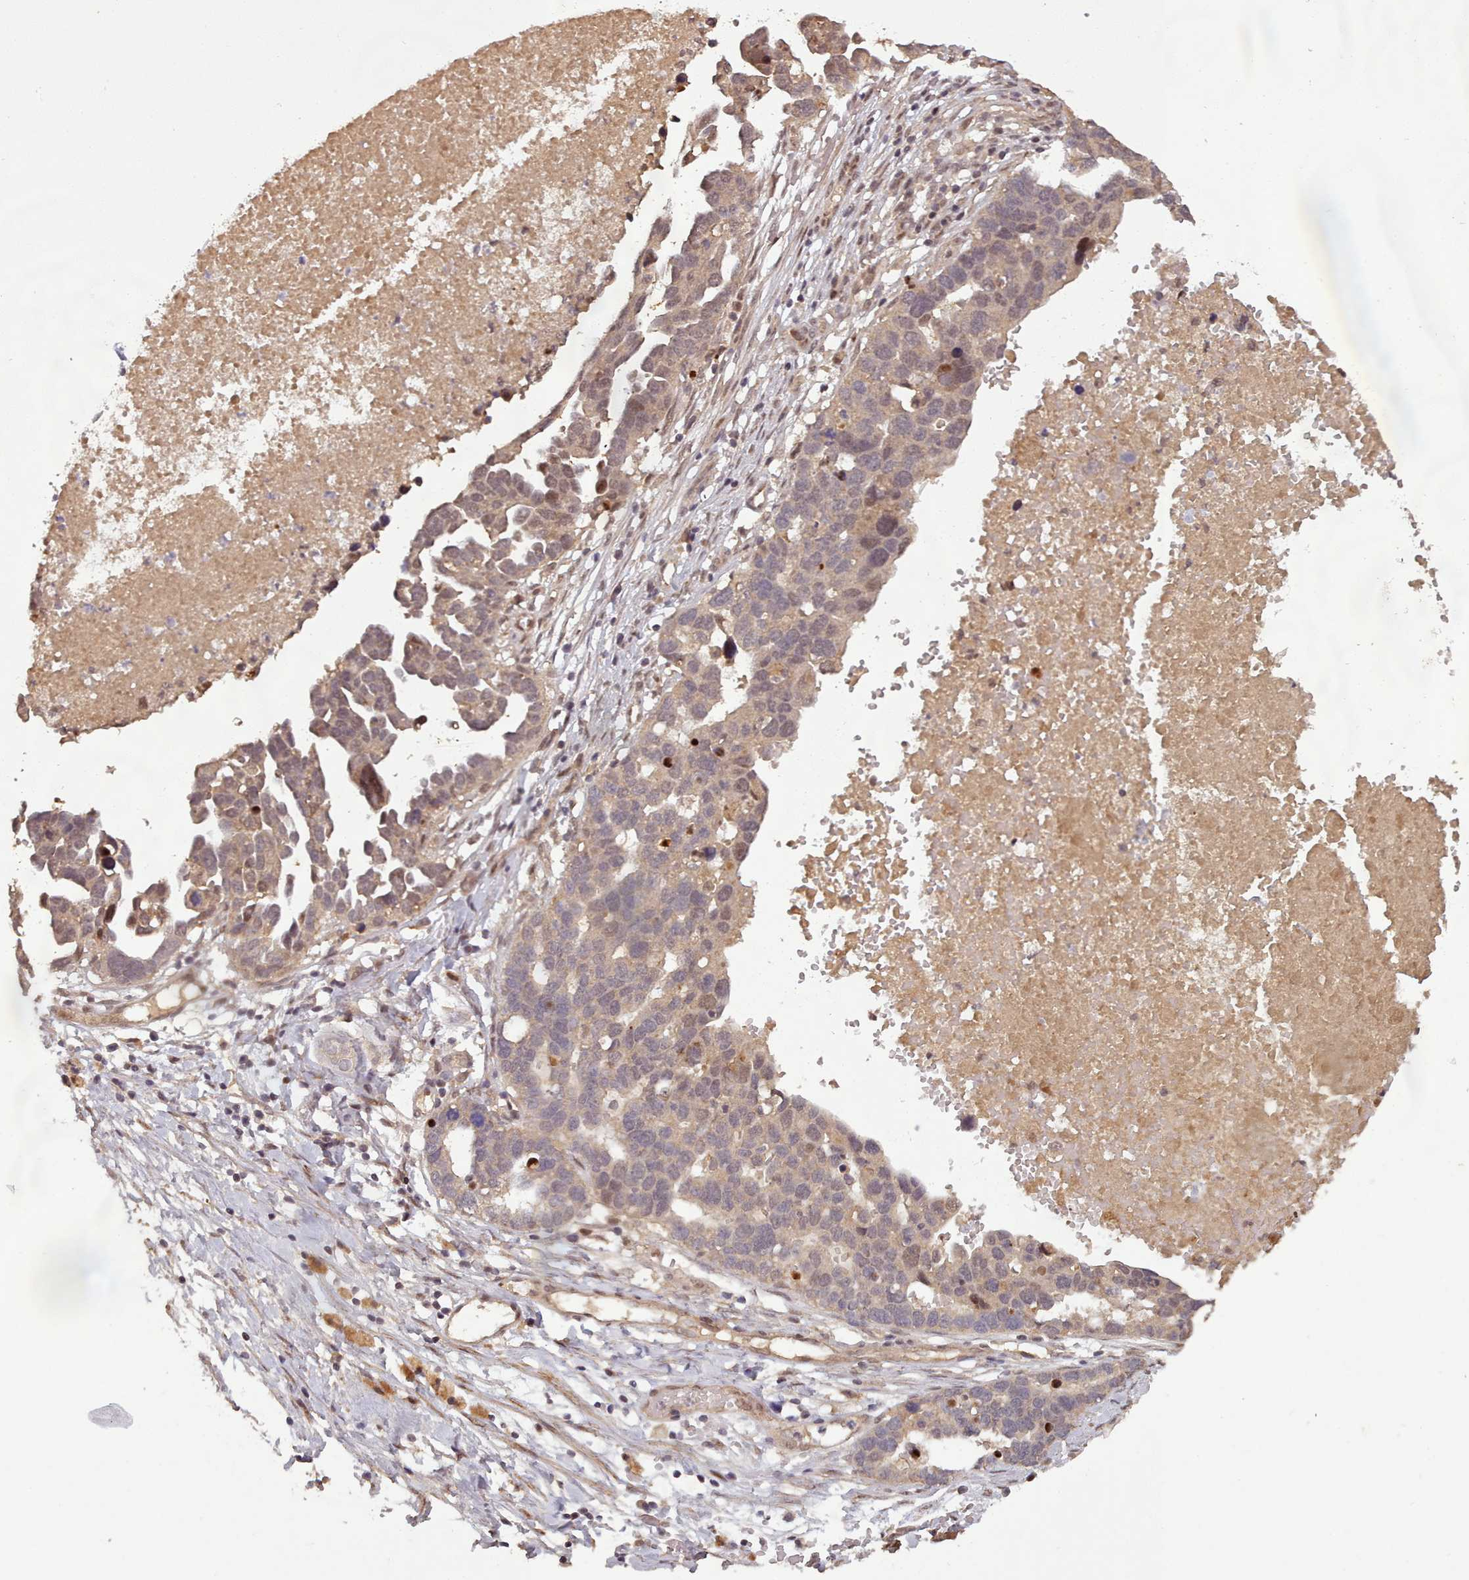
{"staining": {"intensity": "weak", "quantity": "25%-75%", "location": "cytoplasmic/membranous,nuclear"}, "tissue": "ovarian cancer", "cell_type": "Tumor cells", "image_type": "cancer", "snomed": [{"axis": "morphology", "description": "Cystadenocarcinoma, serous, NOS"}, {"axis": "topography", "description": "Ovary"}], "caption": "Approximately 25%-75% of tumor cells in human ovarian cancer display weak cytoplasmic/membranous and nuclear protein expression as visualized by brown immunohistochemical staining.", "gene": "CDC6", "patient": {"sex": "female", "age": 54}}